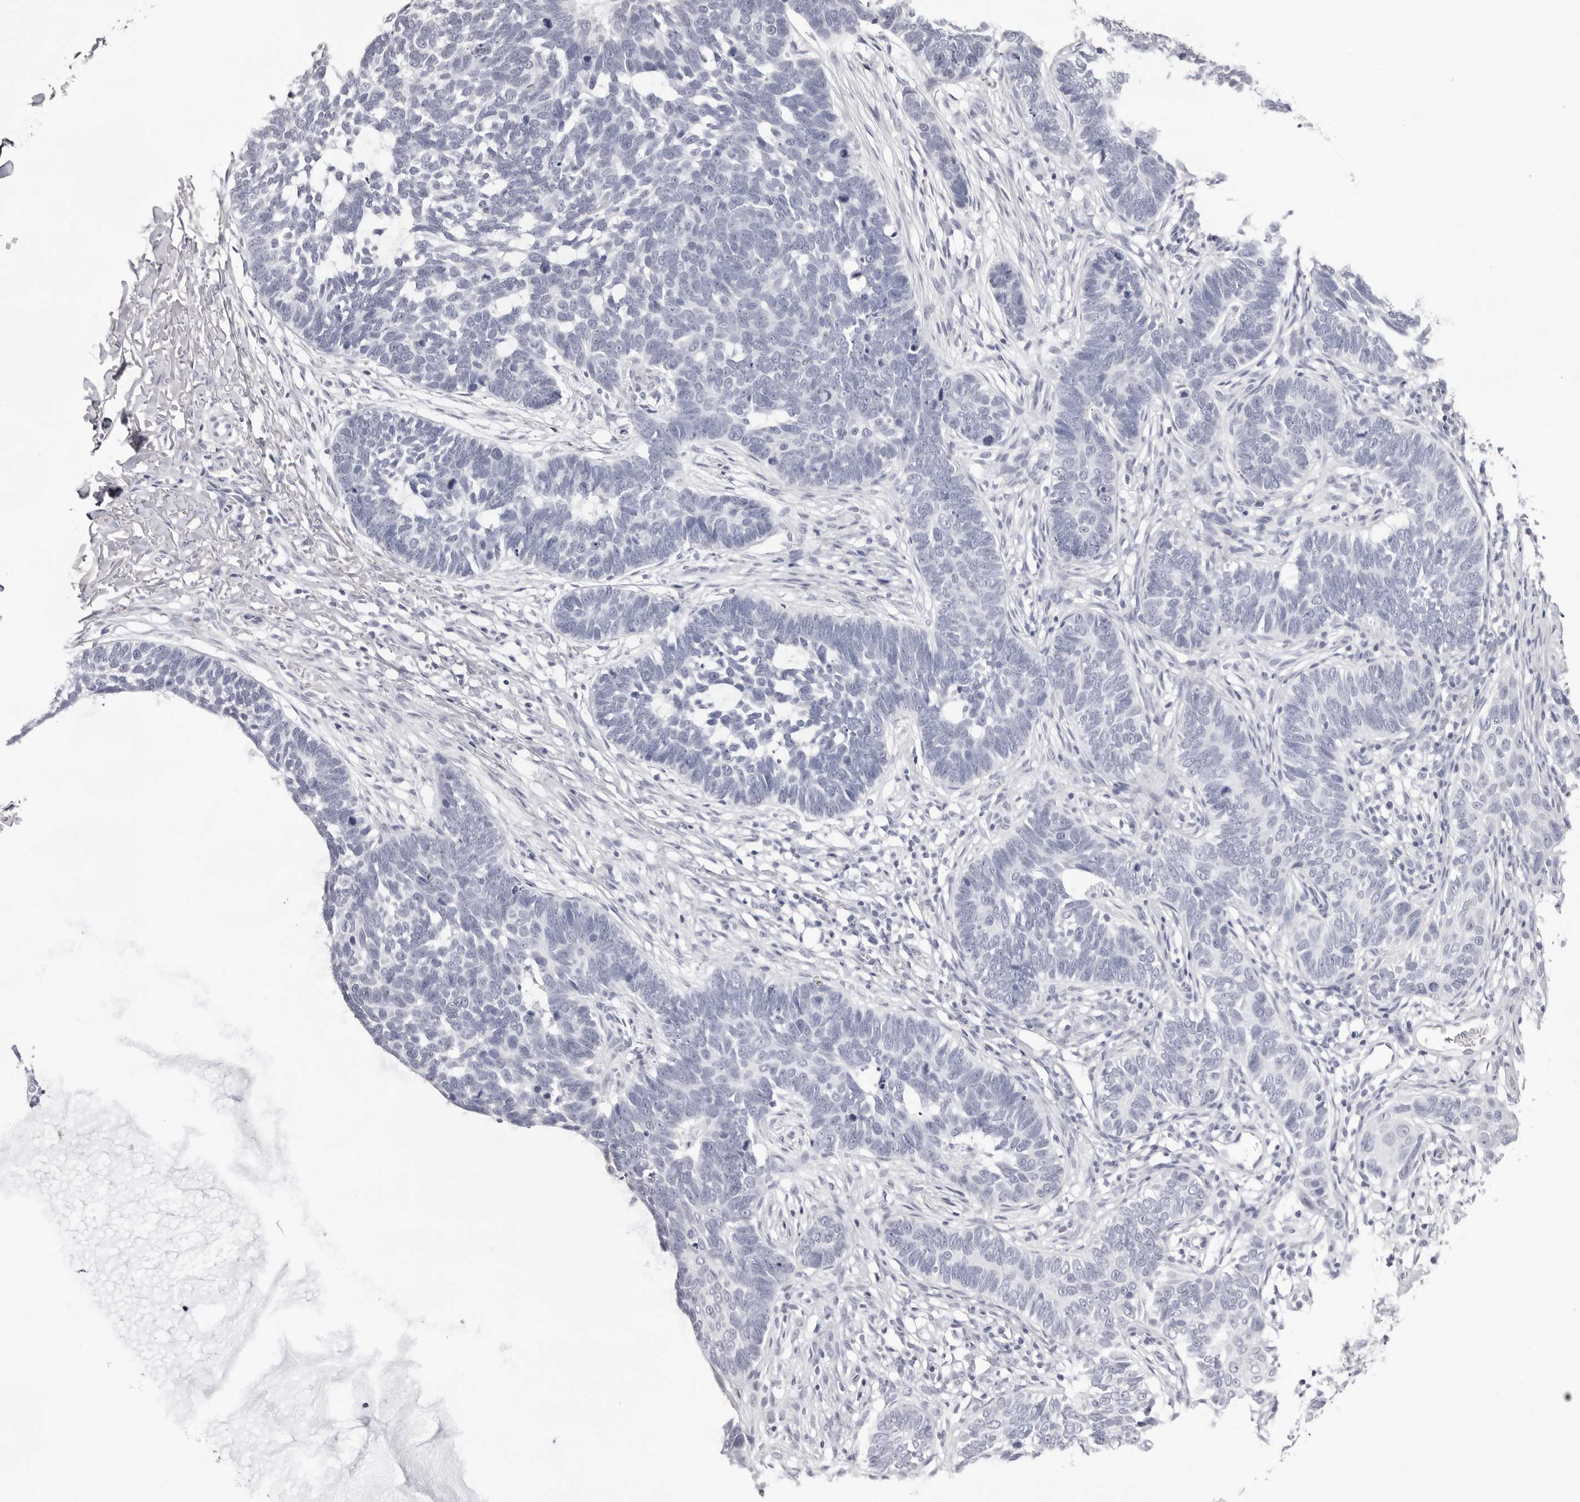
{"staining": {"intensity": "negative", "quantity": "none", "location": "none"}, "tissue": "skin cancer", "cell_type": "Tumor cells", "image_type": "cancer", "snomed": [{"axis": "morphology", "description": "Normal tissue, NOS"}, {"axis": "morphology", "description": "Basal cell carcinoma"}, {"axis": "topography", "description": "Skin"}], "caption": "Immunohistochemistry of skin cancer displays no positivity in tumor cells. (DAB (3,3'-diaminobenzidine) immunohistochemistry (IHC) with hematoxylin counter stain).", "gene": "INSL3", "patient": {"sex": "male", "age": 77}}